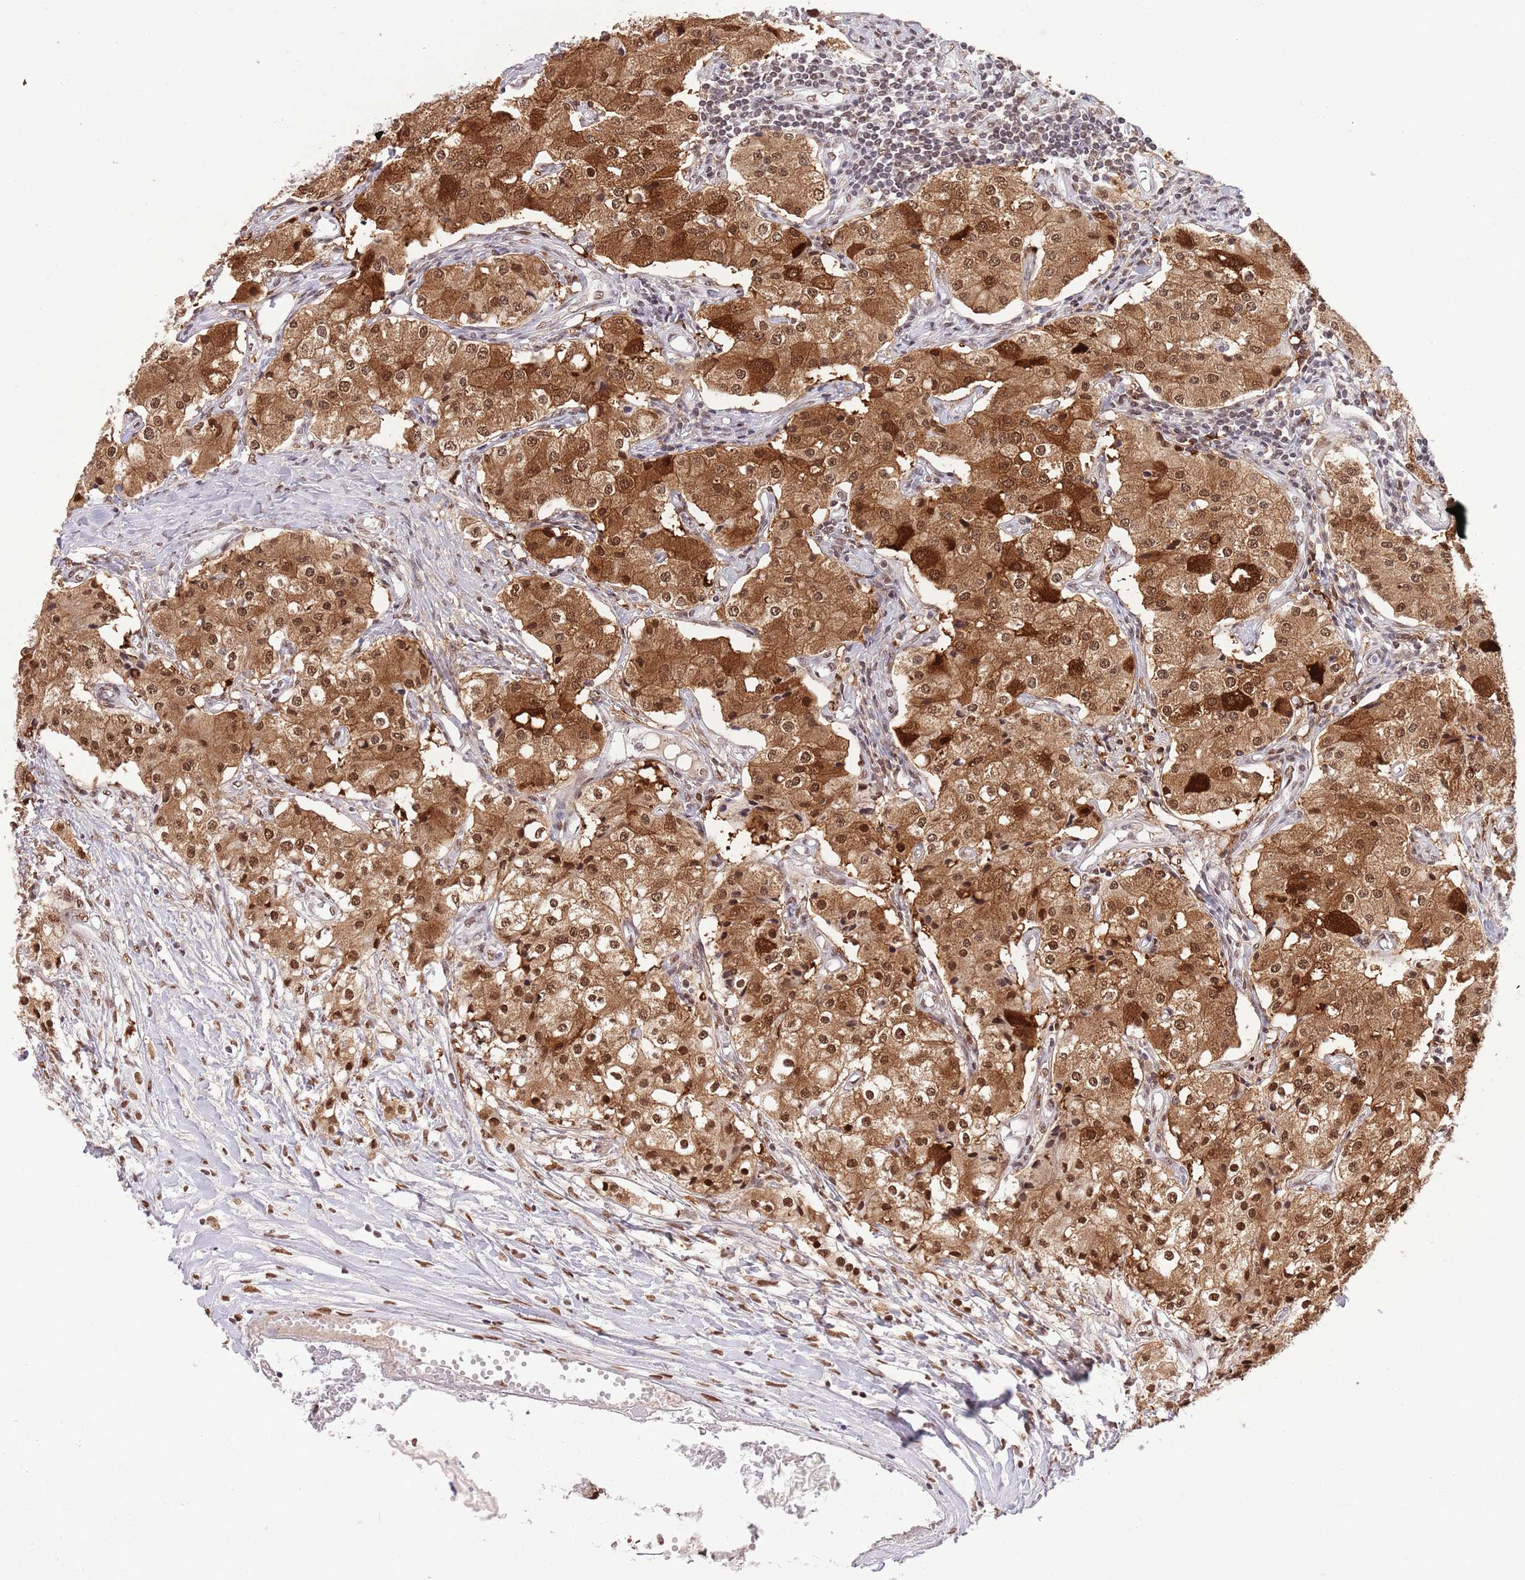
{"staining": {"intensity": "strong", "quantity": ">75%", "location": "cytoplasmic/membranous,nuclear"}, "tissue": "carcinoid", "cell_type": "Tumor cells", "image_type": "cancer", "snomed": [{"axis": "morphology", "description": "Carcinoid, malignant, NOS"}, {"axis": "topography", "description": "Colon"}], "caption": "Tumor cells reveal high levels of strong cytoplasmic/membranous and nuclear staining in approximately >75% of cells in carcinoid. The staining is performed using DAB (3,3'-diaminobenzidine) brown chromogen to label protein expression. The nuclei are counter-stained blue using hematoxylin.", "gene": "TRIM32", "patient": {"sex": "female", "age": 52}}